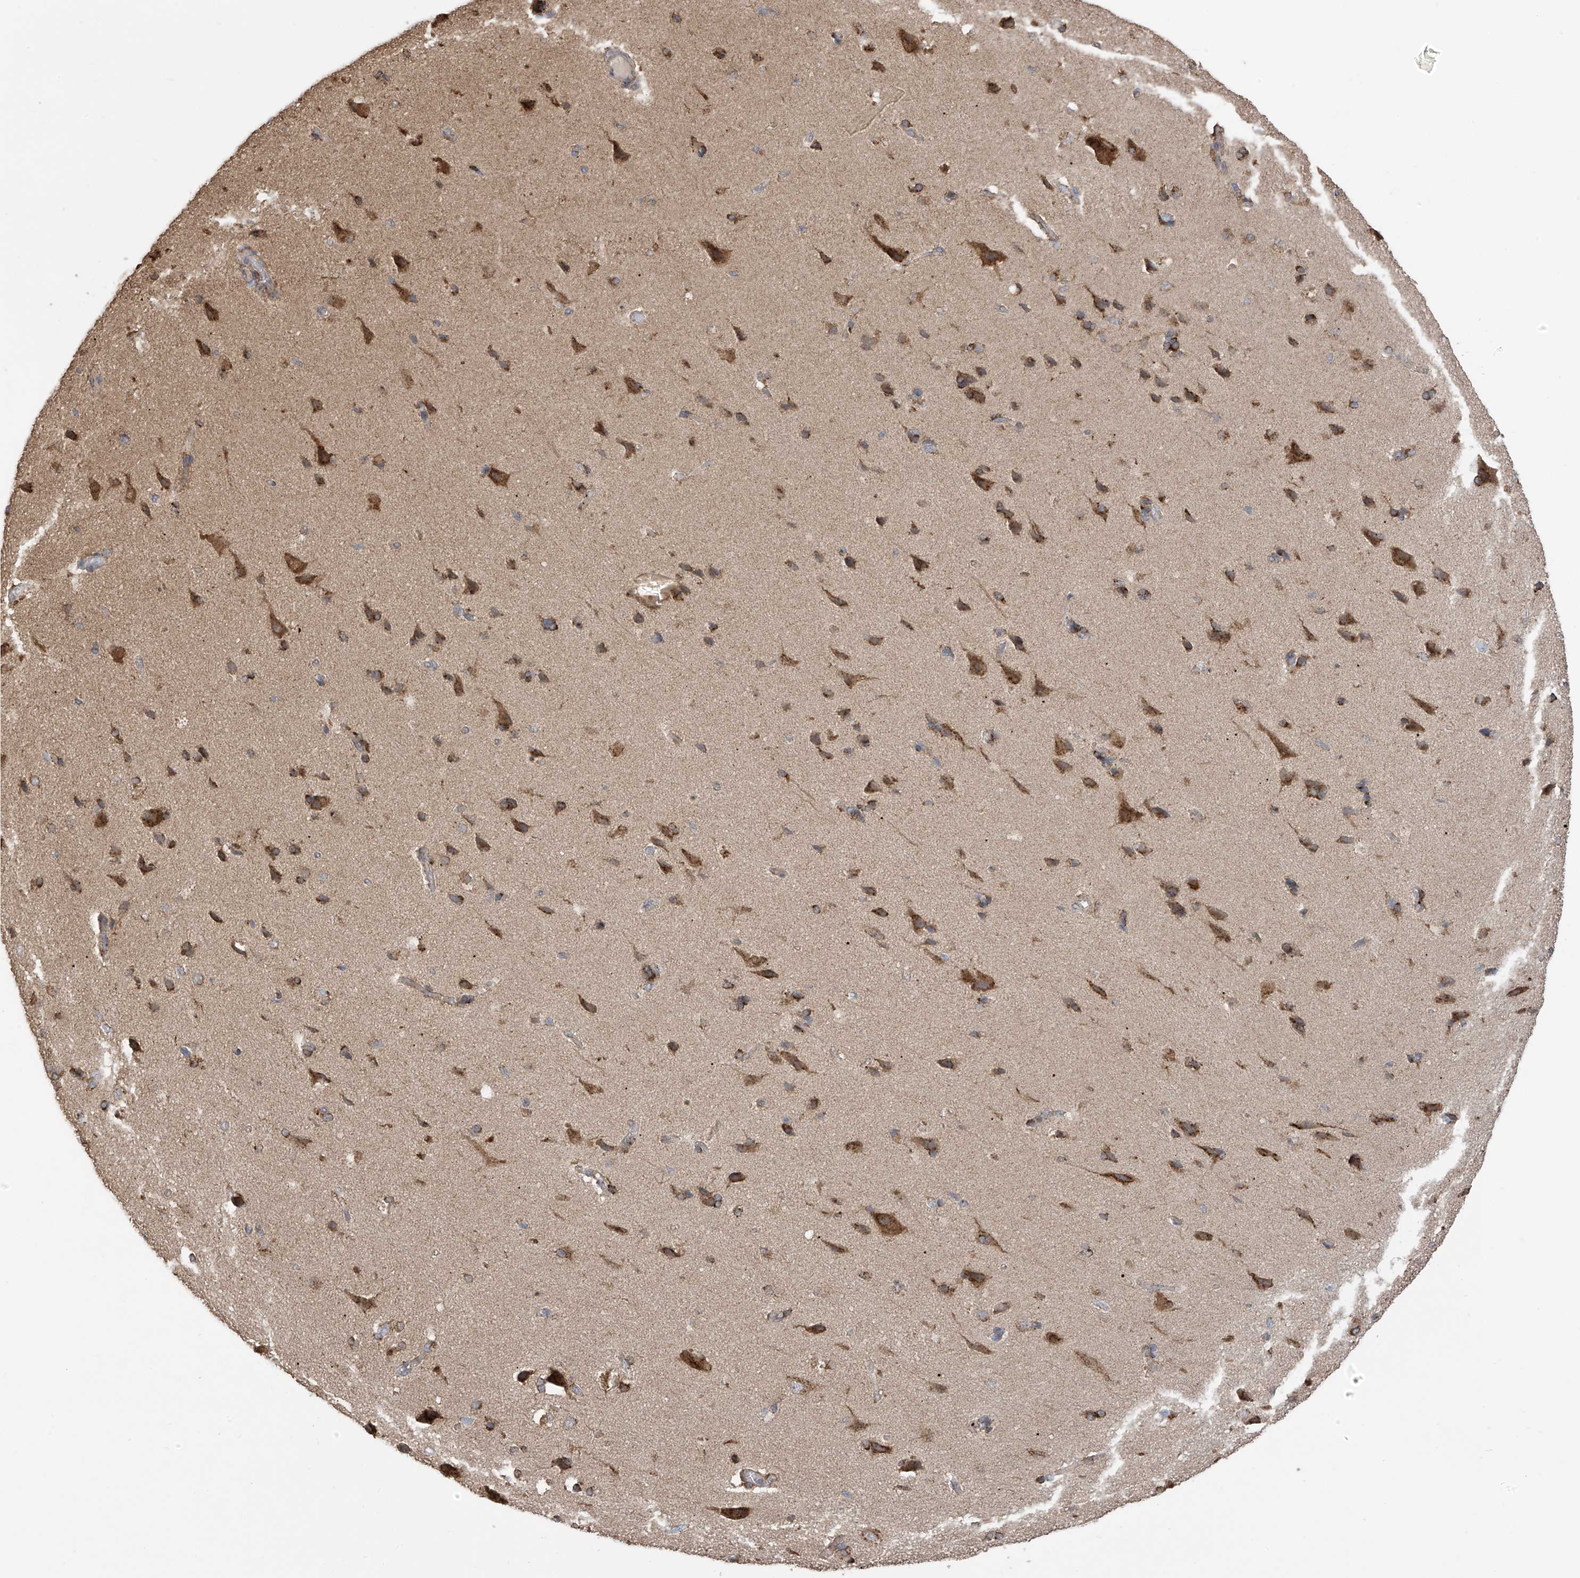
{"staining": {"intensity": "weak", "quantity": ">75%", "location": "cytoplasmic/membranous"}, "tissue": "cerebral cortex", "cell_type": "Endothelial cells", "image_type": "normal", "snomed": [{"axis": "morphology", "description": "Normal tissue, NOS"}, {"axis": "topography", "description": "Cerebral cortex"}], "caption": "This histopathology image demonstrates immunohistochemistry (IHC) staining of benign human cerebral cortex, with low weak cytoplasmic/membranous staining in approximately >75% of endothelial cells.", "gene": "PNPT1", "patient": {"sex": "male", "age": 62}}